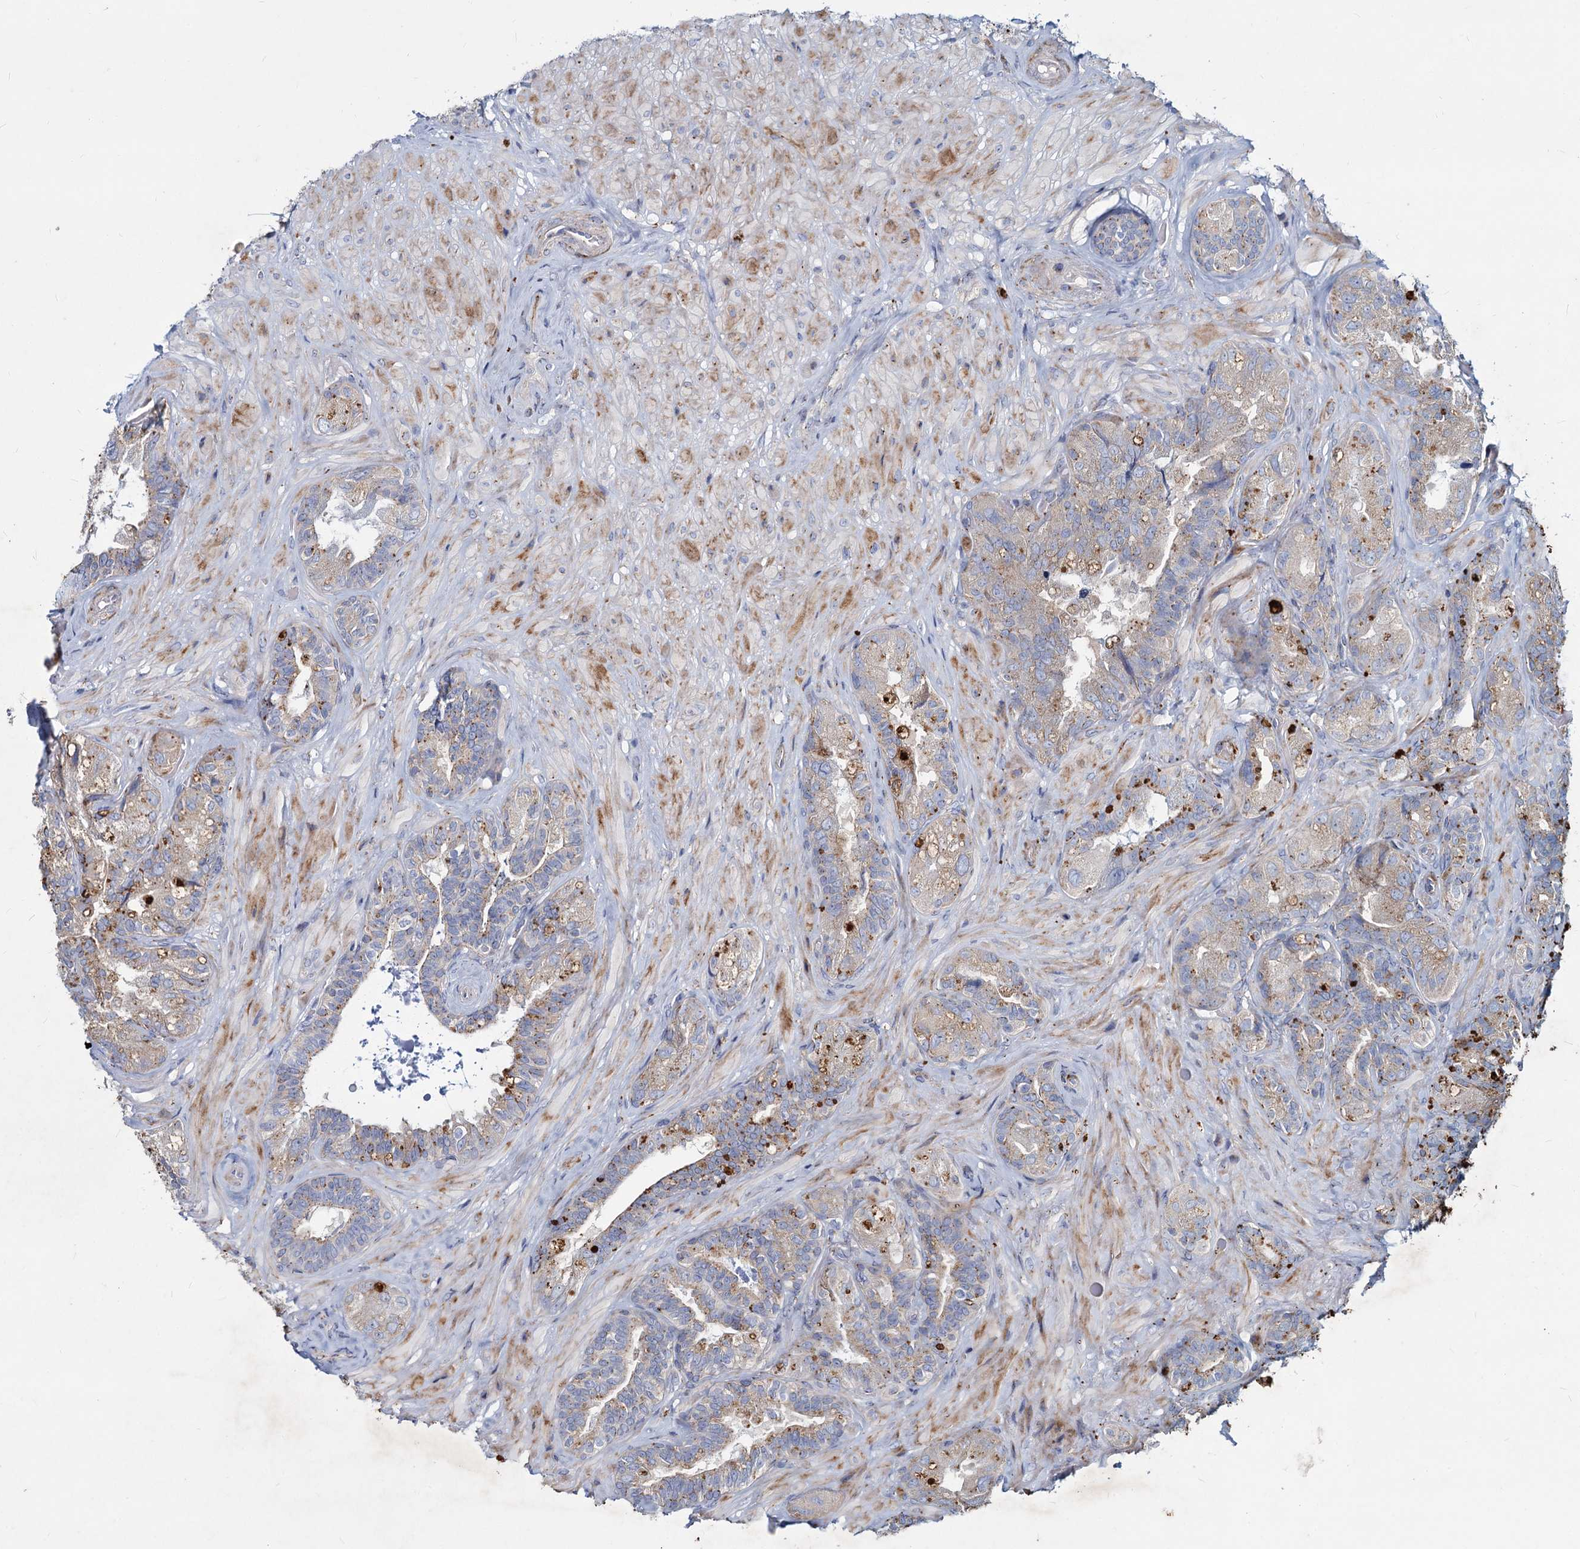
{"staining": {"intensity": "weak", "quantity": "<25%", "location": "cytoplasmic/membranous"}, "tissue": "seminal vesicle", "cell_type": "Glandular cells", "image_type": "normal", "snomed": [{"axis": "morphology", "description": "Normal tissue, NOS"}, {"axis": "topography", "description": "Prostate and seminal vesicle, NOS"}, {"axis": "topography", "description": "Prostate"}, {"axis": "topography", "description": "Seminal veicle"}], "caption": "This is a micrograph of IHC staining of normal seminal vesicle, which shows no staining in glandular cells.", "gene": "AGBL4", "patient": {"sex": "male", "age": 67}}